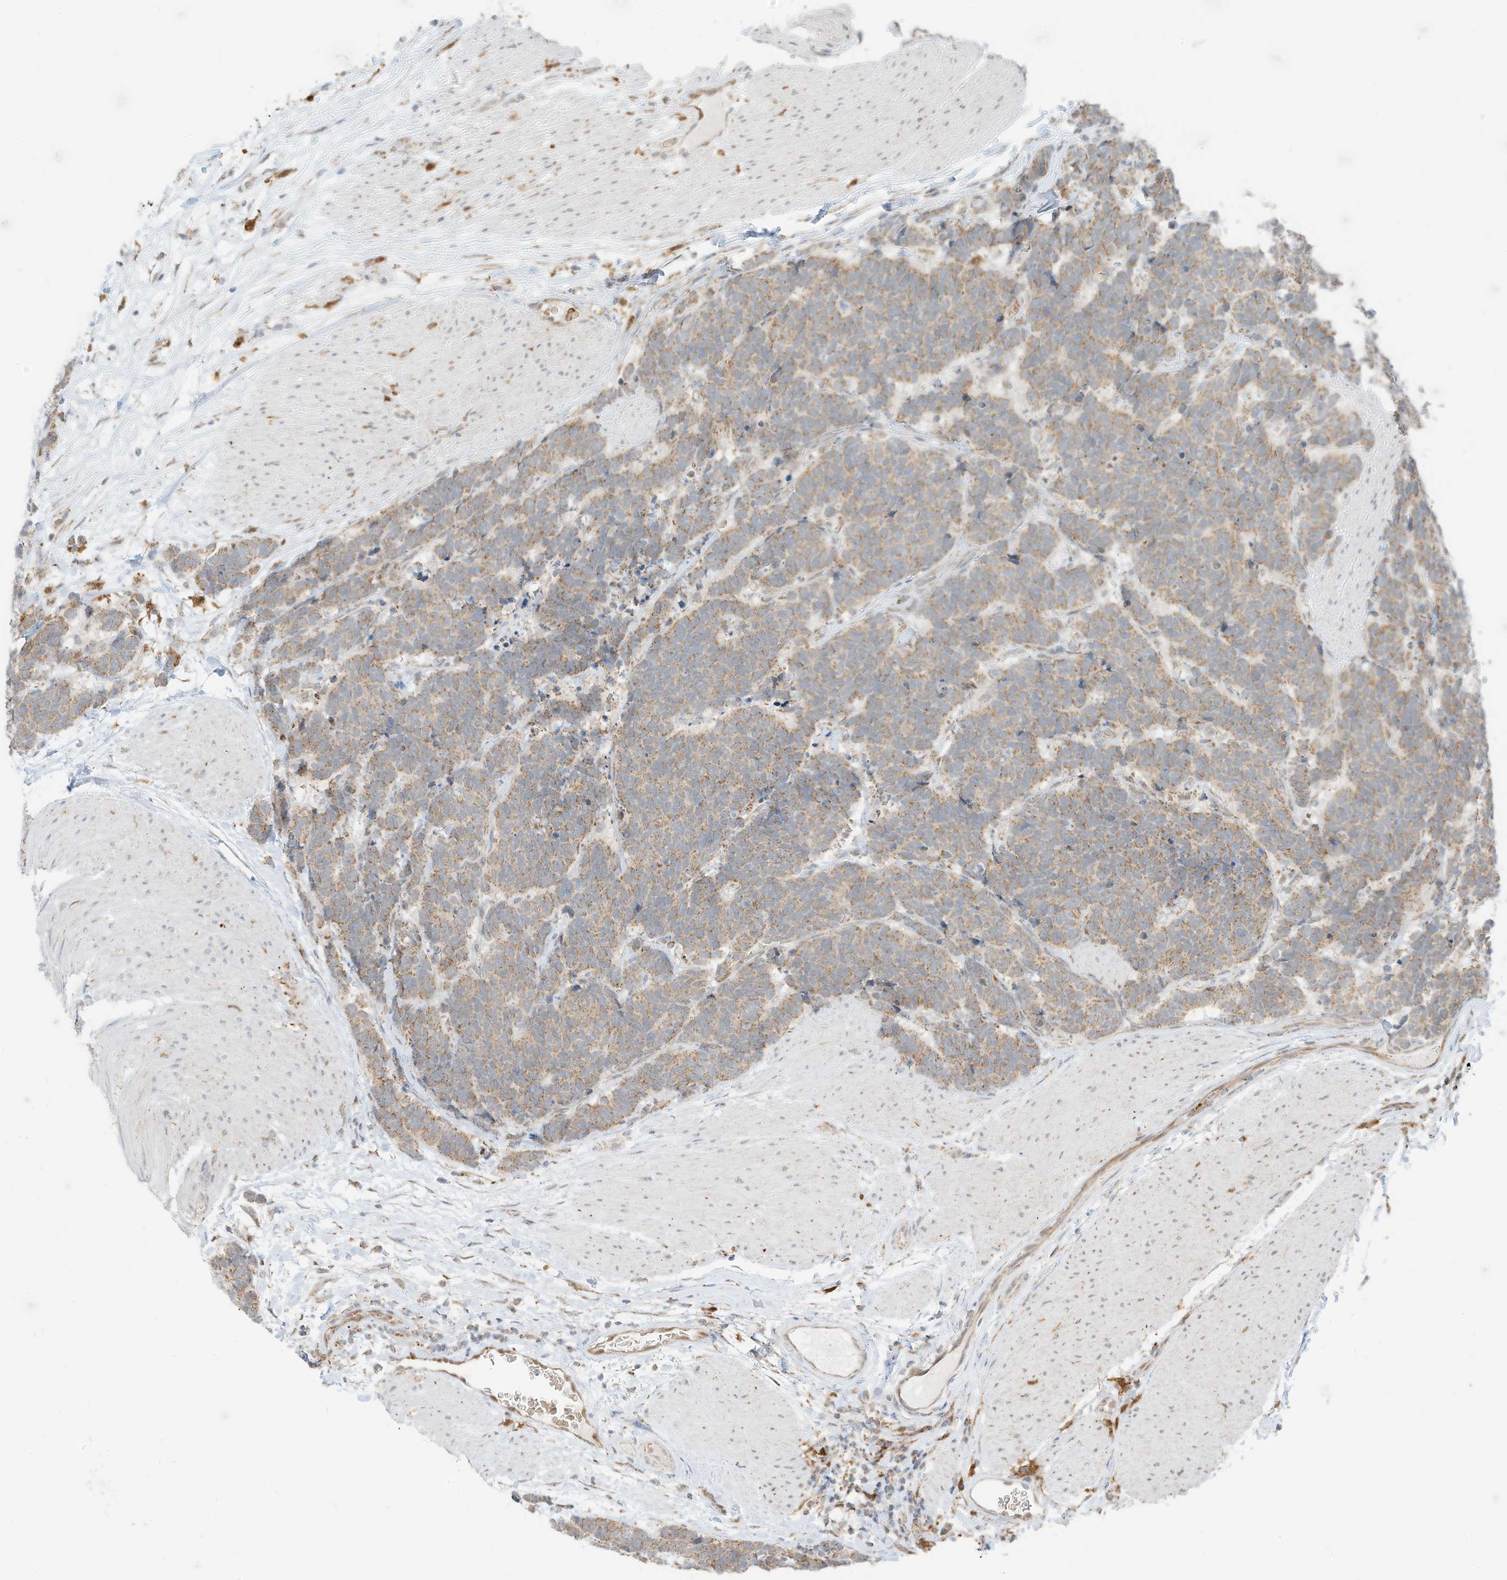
{"staining": {"intensity": "moderate", "quantity": "25%-75%", "location": "cytoplasmic/membranous"}, "tissue": "carcinoid", "cell_type": "Tumor cells", "image_type": "cancer", "snomed": [{"axis": "morphology", "description": "Carcinoma, NOS"}, {"axis": "morphology", "description": "Carcinoid, malignant, NOS"}, {"axis": "topography", "description": "Urinary bladder"}], "caption": "Protein staining of carcinoid tissue demonstrates moderate cytoplasmic/membranous expression in about 25%-75% of tumor cells.", "gene": "MTUS2", "patient": {"sex": "male", "age": 57}}